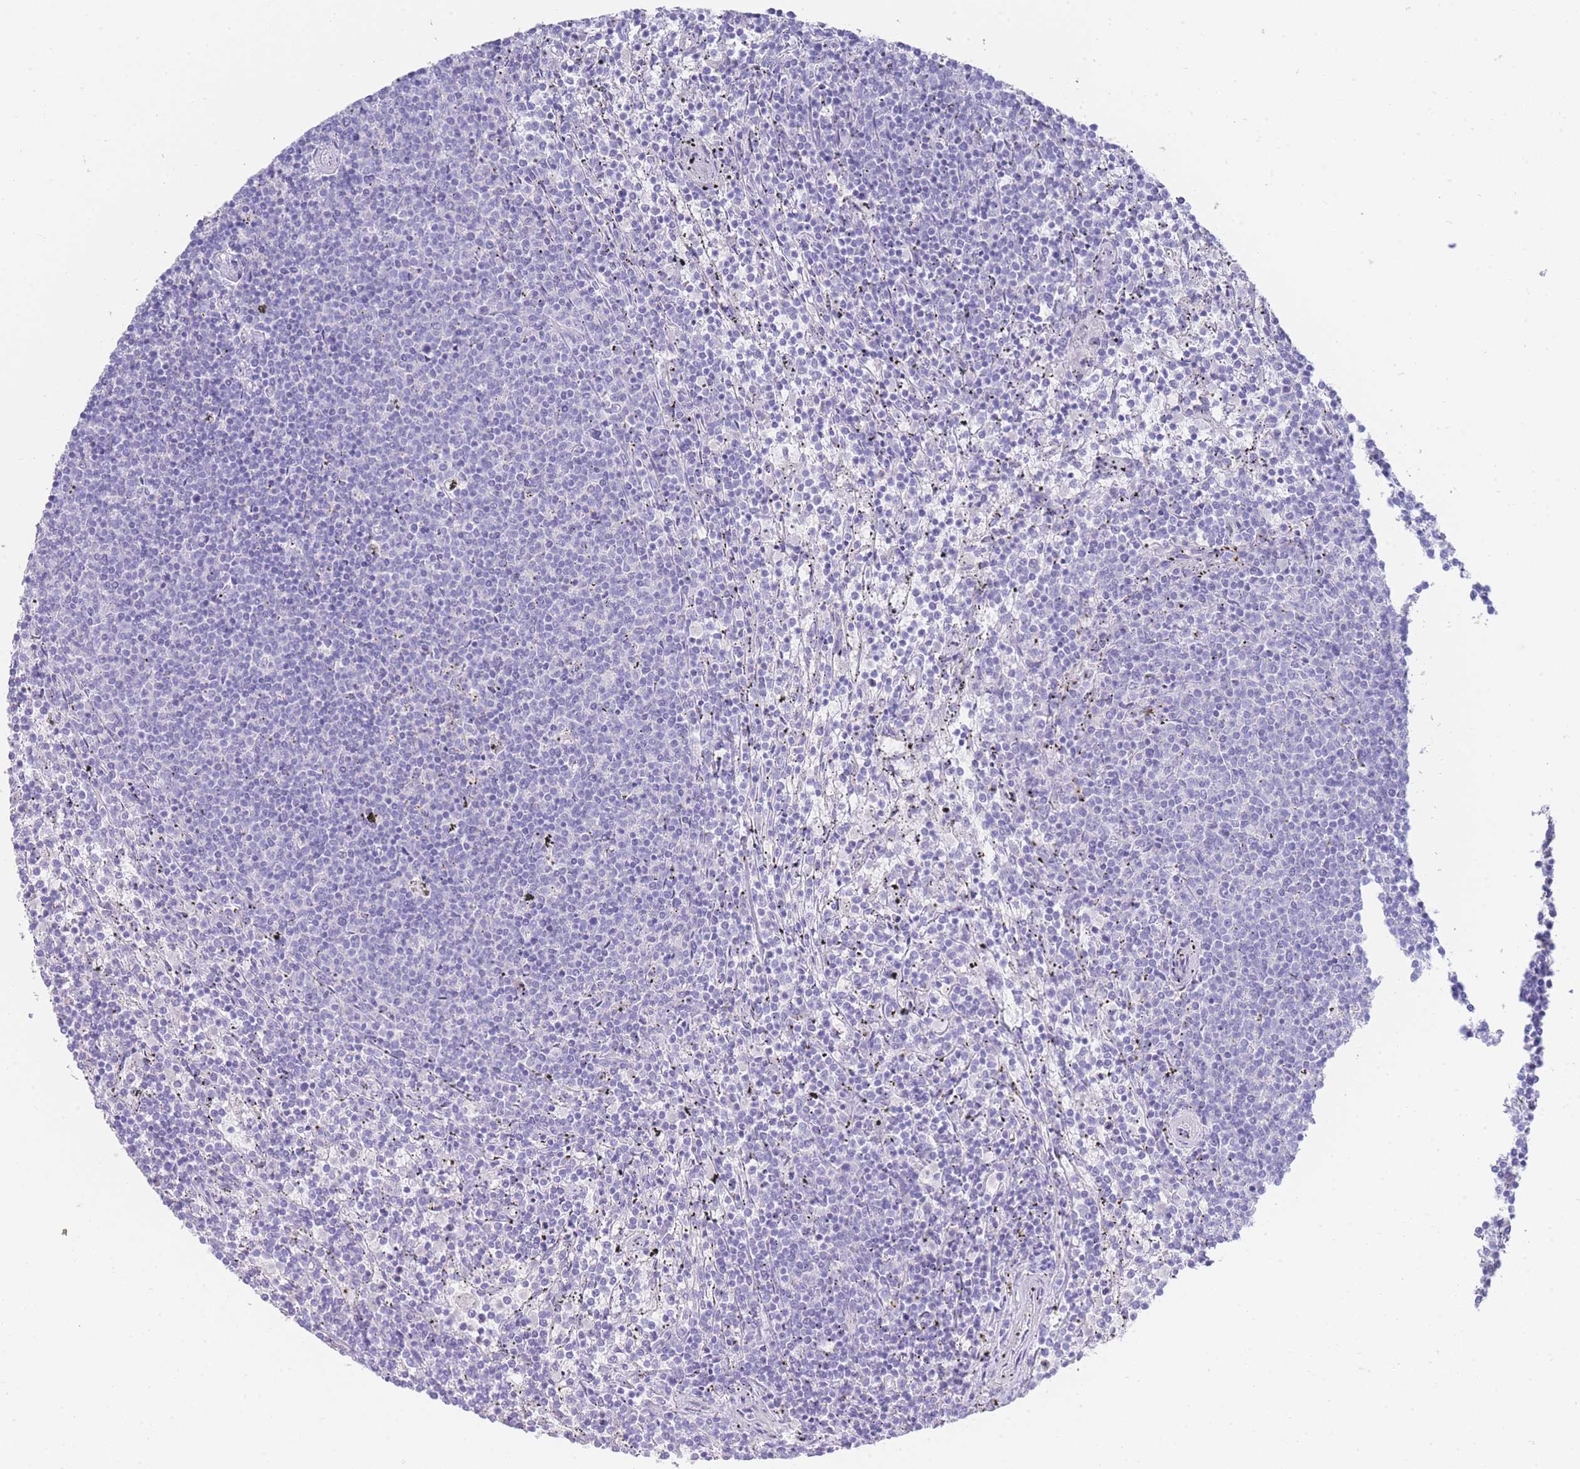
{"staining": {"intensity": "negative", "quantity": "none", "location": "none"}, "tissue": "lymphoma", "cell_type": "Tumor cells", "image_type": "cancer", "snomed": [{"axis": "morphology", "description": "Malignant lymphoma, non-Hodgkin's type, Low grade"}, {"axis": "topography", "description": "Spleen"}], "caption": "The image displays no significant expression in tumor cells of low-grade malignant lymphoma, non-Hodgkin's type.", "gene": "LRRC37A", "patient": {"sex": "female", "age": 50}}